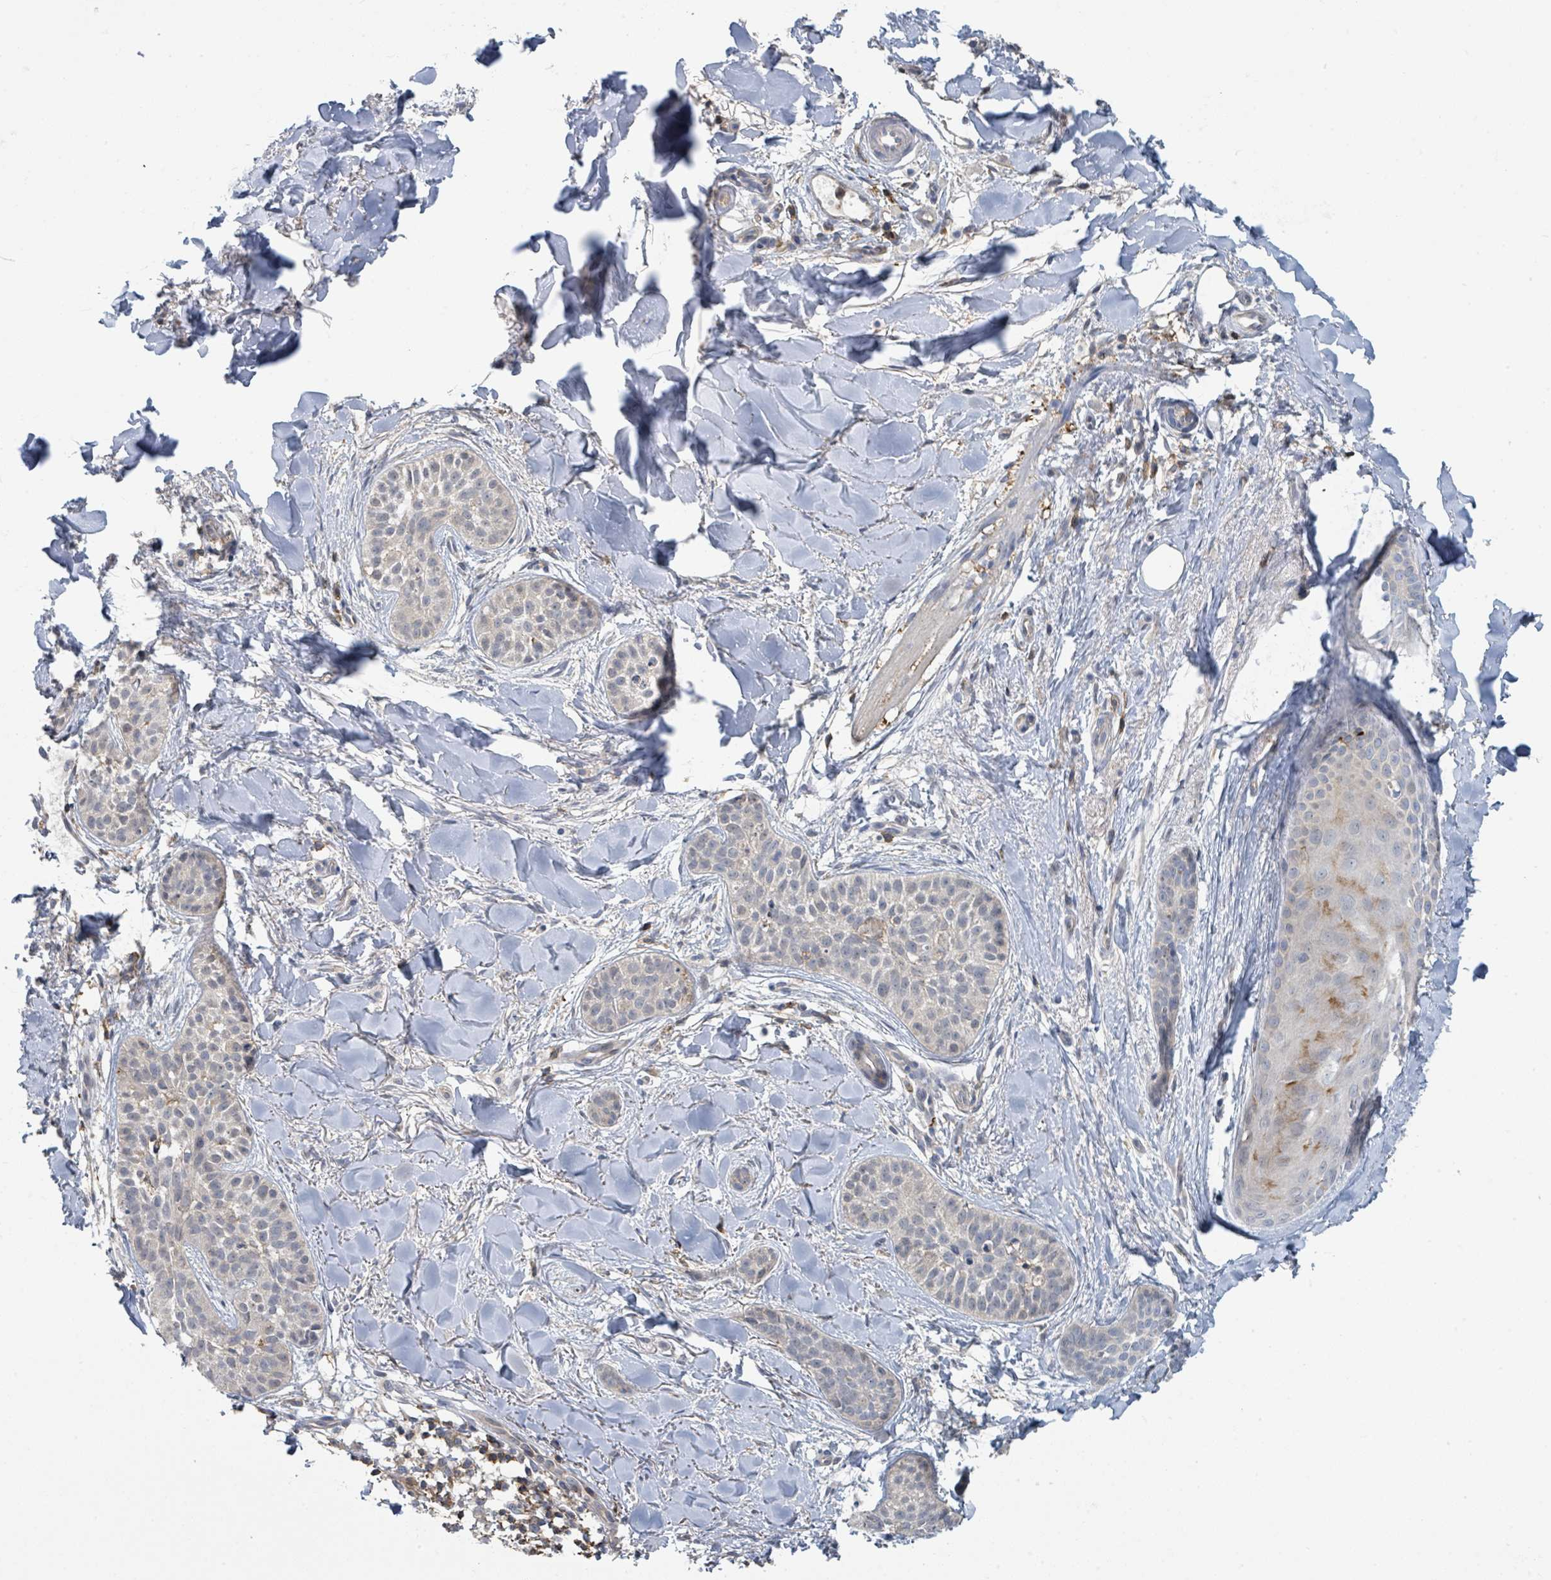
{"staining": {"intensity": "negative", "quantity": "none", "location": "none"}, "tissue": "skin cancer", "cell_type": "Tumor cells", "image_type": "cancer", "snomed": [{"axis": "morphology", "description": "Basal cell carcinoma"}, {"axis": "topography", "description": "Skin"}], "caption": "IHC histopathology image of neoplastic tissue: skin cancer (basal cell carcinoma) stained with DAB (3,3'-diaminobenzidine) exhibits no significant protein staining in tumor cells.", "gene": "LRRC42", "patient": {"sex": "male", "age": 52}}